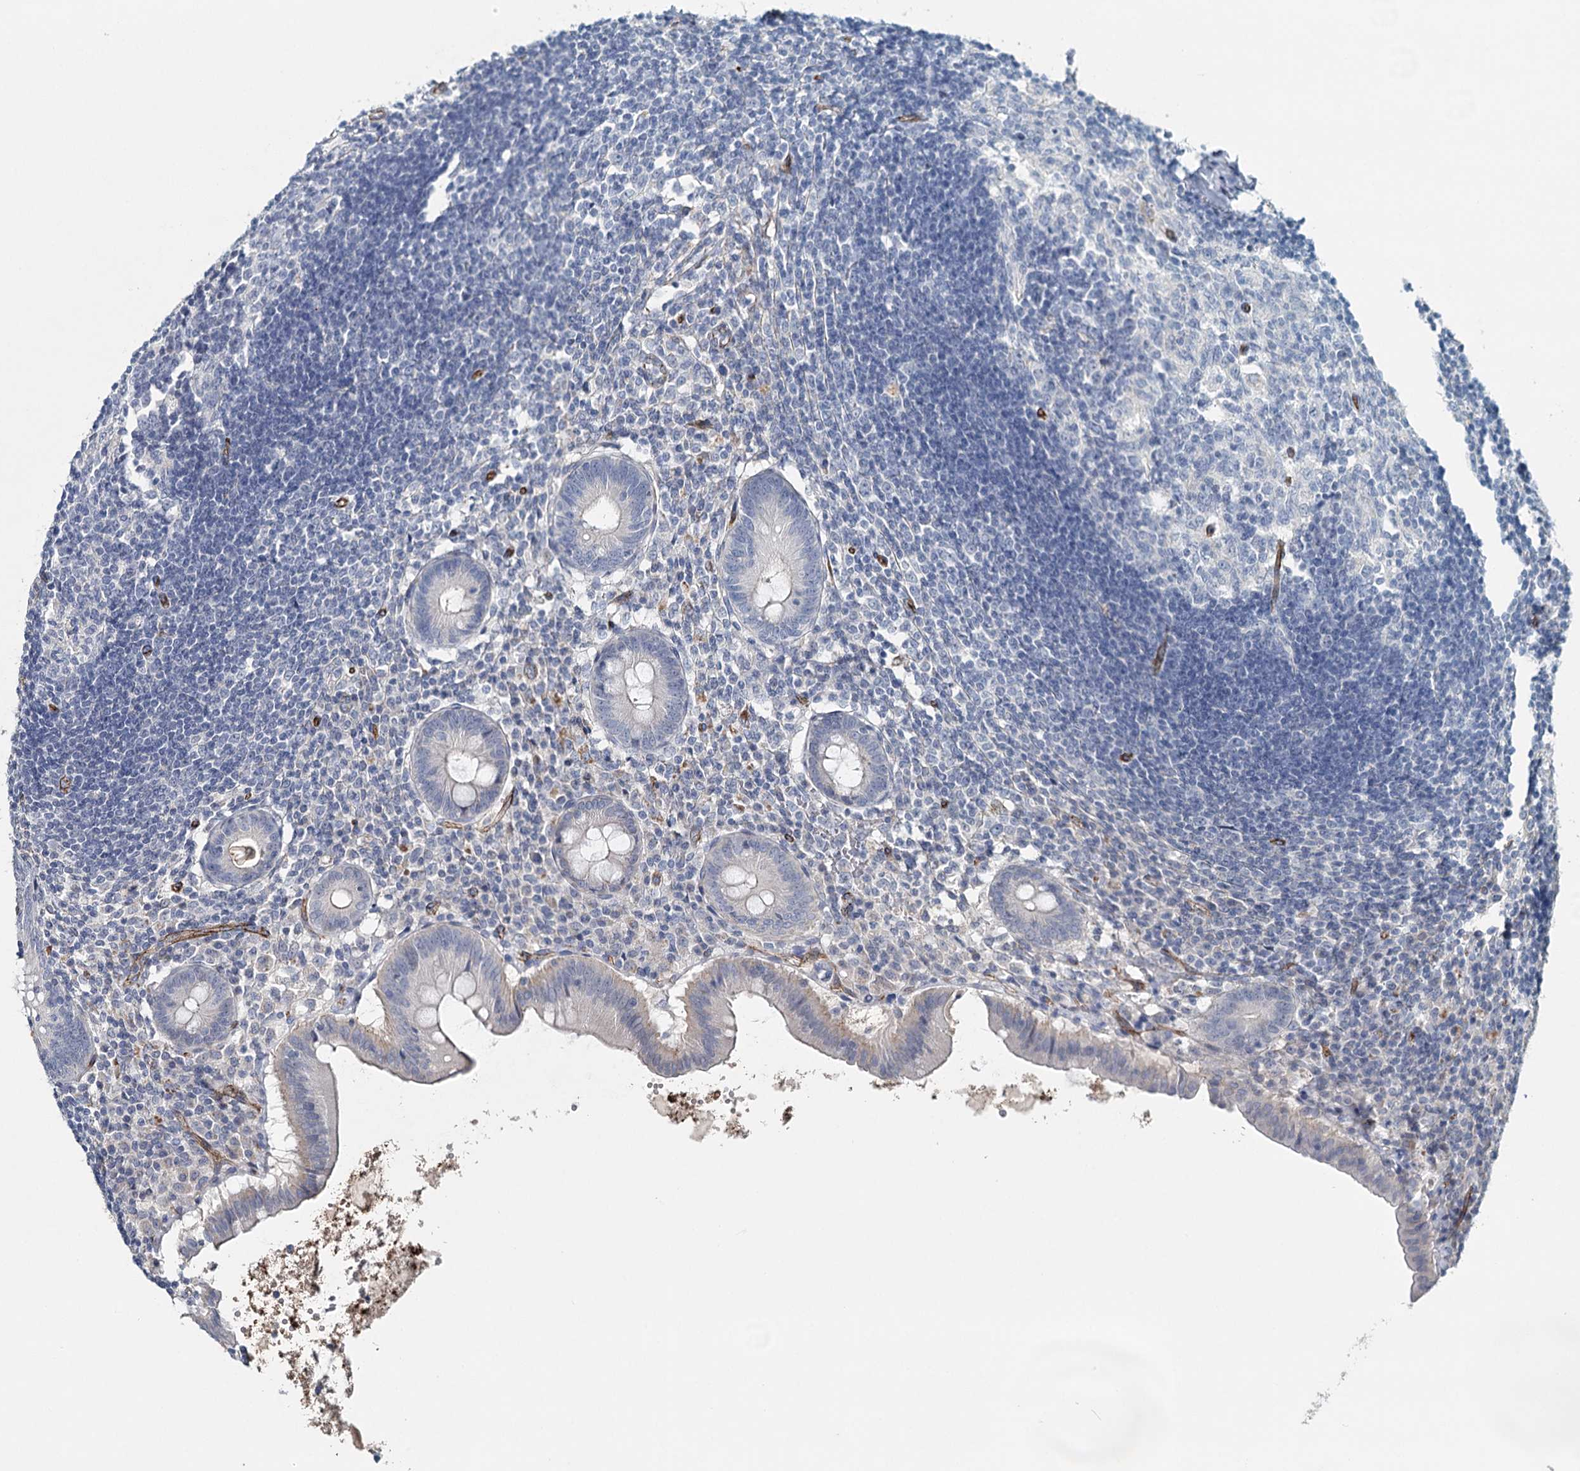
{"staining": {"intensity": "moderate", "quantity": "<25%", "location": "cytoplasmic/membranous"}, "tissue": "appendix", "cell_type": "Glandular cells", "image_type": "normal", "snomed": [{"axis": "morphology", "description": "Normal tissue, NOS"}, {"axis": "topography", "description": "Appendix"}], "caption": "The histopathology image demonstrates immunohistochemical staining of normal appendix. There is moderate cytoplasmic/membranous positivity is present in about <25% of glandular cells. (DAB IHC with brightfield microscopy, high magnification).", "gene": "SYNPO", "patient": {"sex": "female", "age": 54}}